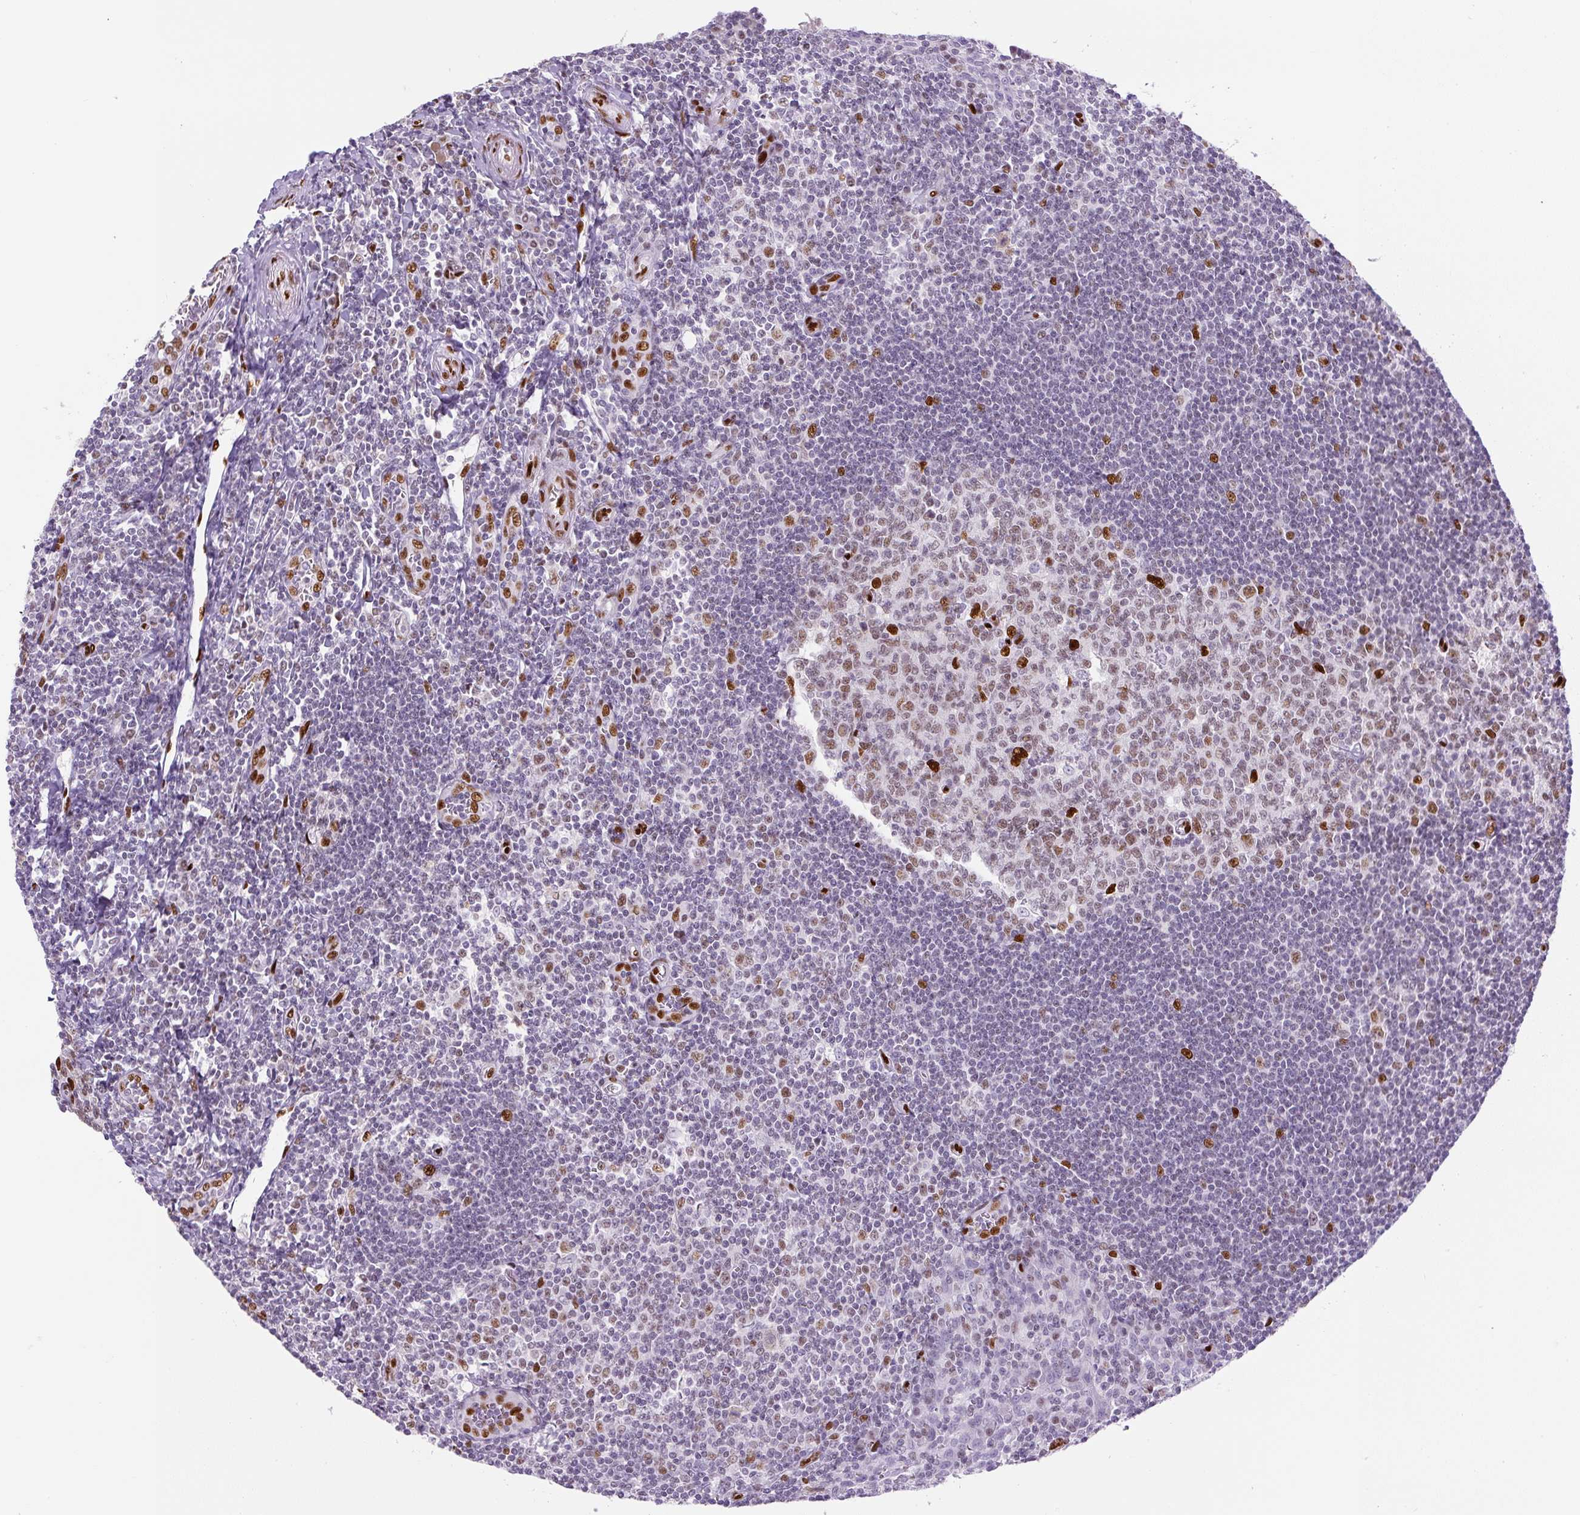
{"staining": {"intensity": "strong", "quantity": "25%-75%", "location": "nuclear"}, "tissue": "tonsil", "cell_type": "Germinal center cells", "image_type": "normal", "snomed": [{"axis": "morphology", "description": "Normal tissue, NOS"}, {"axis": "topography", "description": "Tonsil"}], "caption": "This micrograph demonstrates IHC staining of benign tonsil, with high strong nuclear expression in approximately 25%-75% of germinal center cells.", "gene": "ZEB1", "patient": {"sex": "male", "age": 27}}